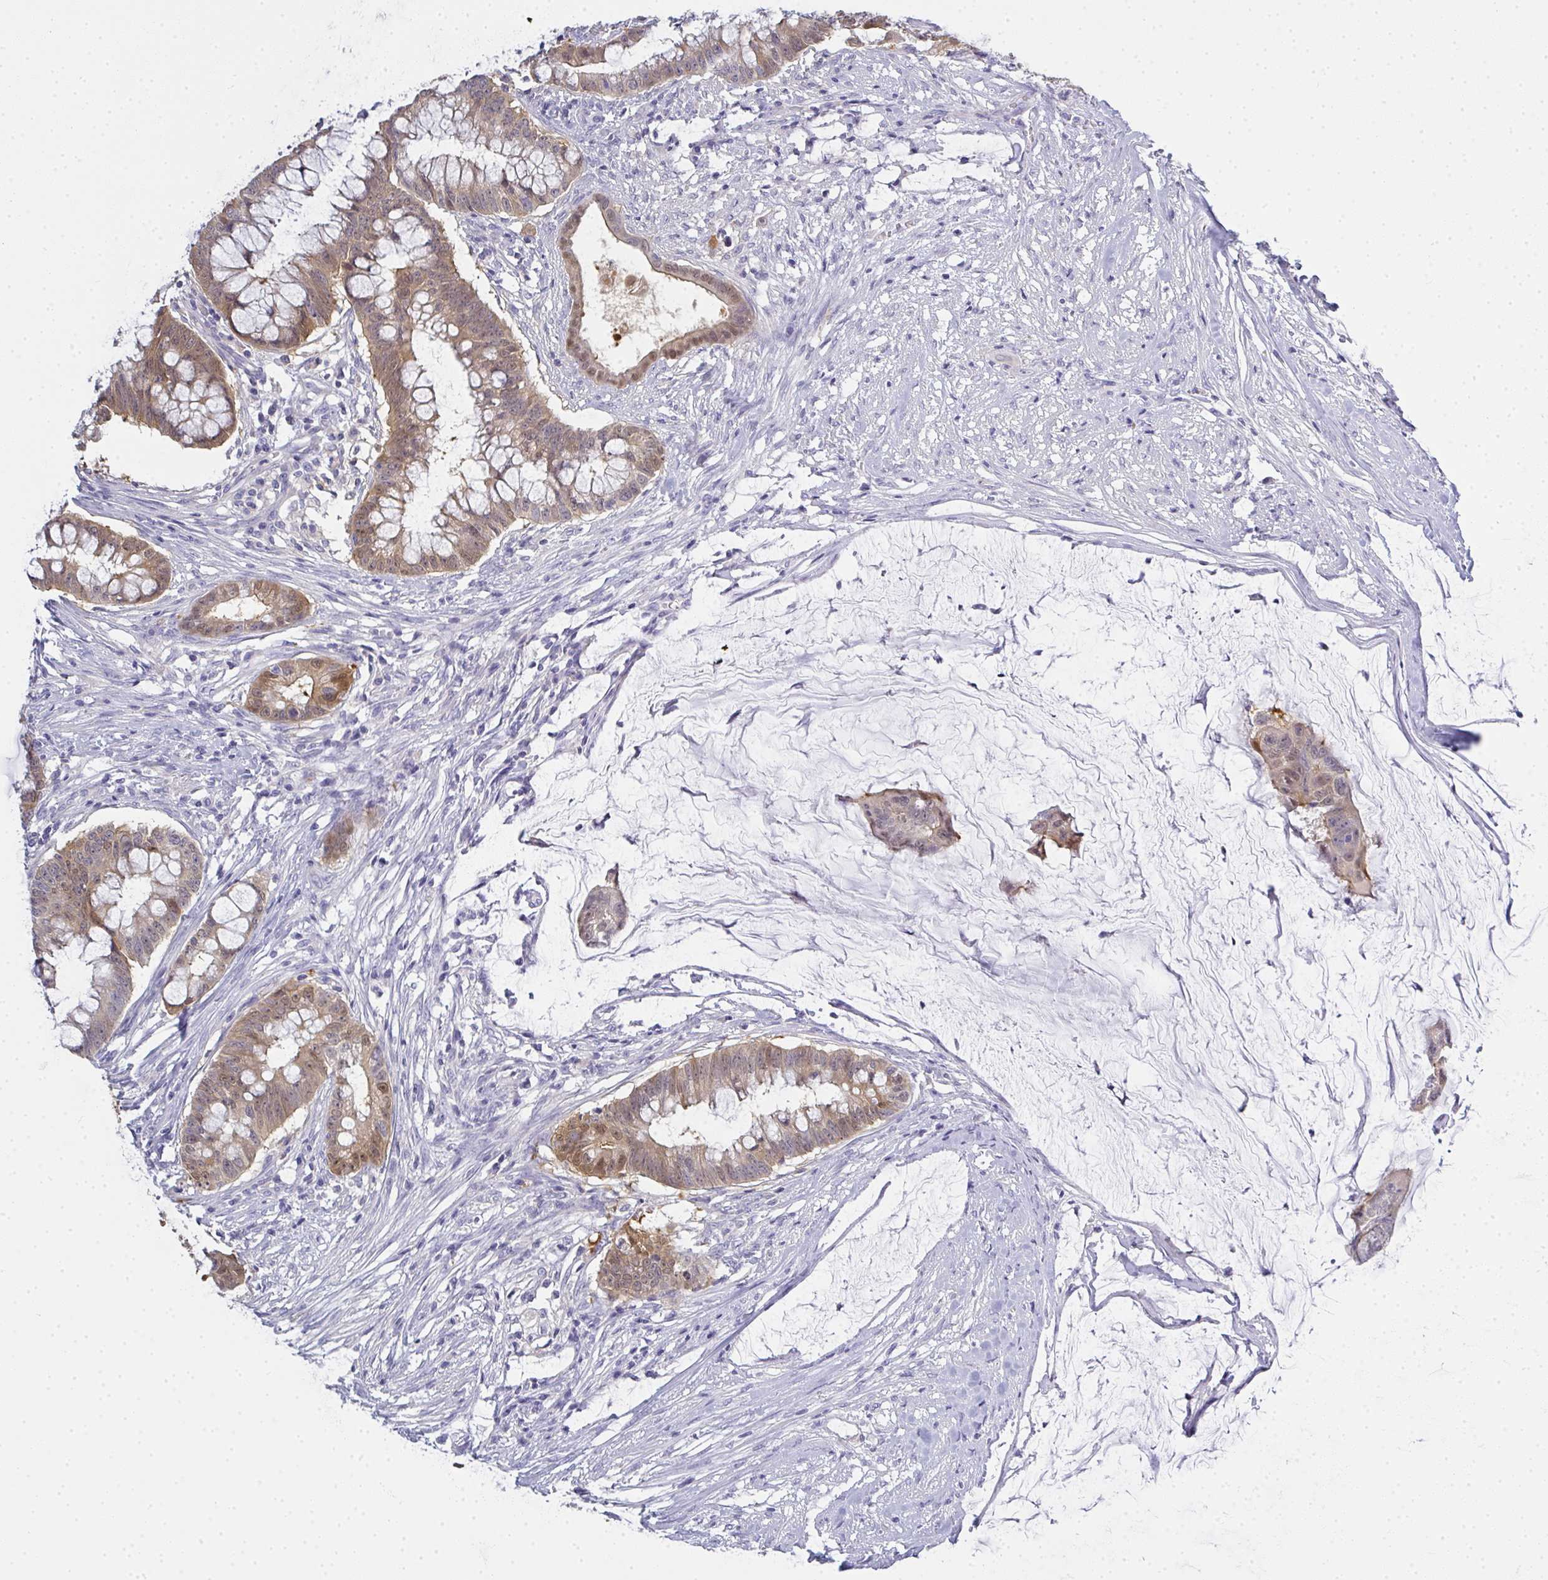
{"staining": {"intensity": "moderate", "quantity": "25%-75%", "location": "cytoplasmic/membranous,nuclear"}, "tissue": "colorectal cancer", "cell_type": "Tumor cells", "image_type": "cancer", "snomed": [{"axis": "morphology", "description": "Adenocarcinoma, NOS"}, {"axis": "topography", "description": "Colon"}], "caption": "A high-resolution image shows immunohistochemistry (IHC) staining of colorectal cancer (adenocarcinoma), which demonstrates moderate cytoplasmic/membranous and nuclear staining in approximately 25%-75% of tumor cells.", "gene": "GSDMB", "patient": {"sex": "male", "age": 62}}